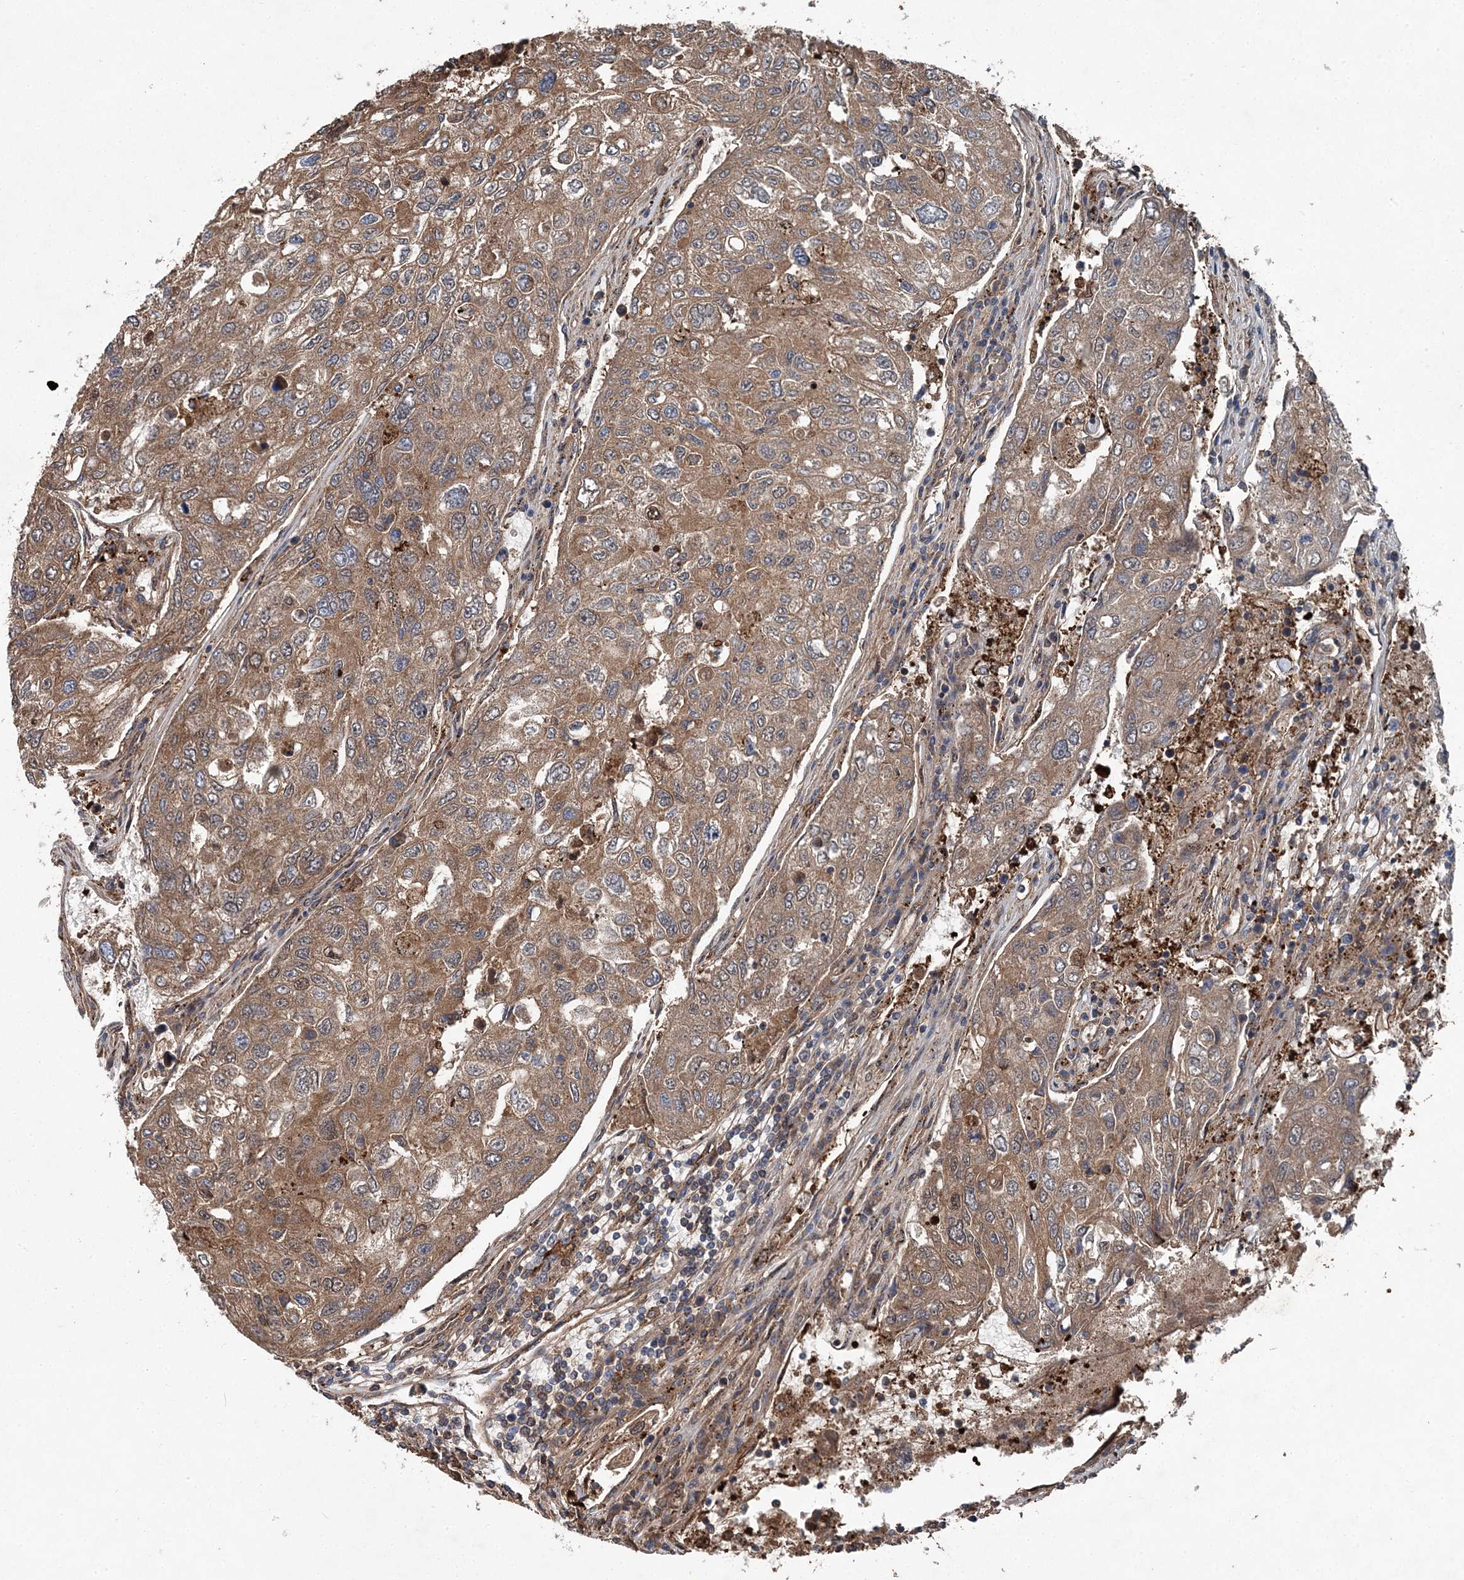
{"staining": {"intensity": "moderate", "quantity": ">75%", "location": "cytoplasmic/membranous"}, "tissue": "urothelial cancer", "cell_type": "Tumor cells", "image_type": "cancer", "snomed": [{"axis": "morphology", "description": "Urothelial carcinoma, High grade"}, {"axis": "topography", "description": "Lymph node"}, {"axis": "topography", "description": "Urinary bladder"}], "caption": "A histopathology image of urothelial carcinoma (high-grade) stained for a protein exhibits moderate cytoplasmic/membranous brown staining in tumor cells. (DAB IHC, brown staining for protein, blue staining for nuclei).", "gene": "SPOPL", "patient": {"sex": "male", "age": 51}}